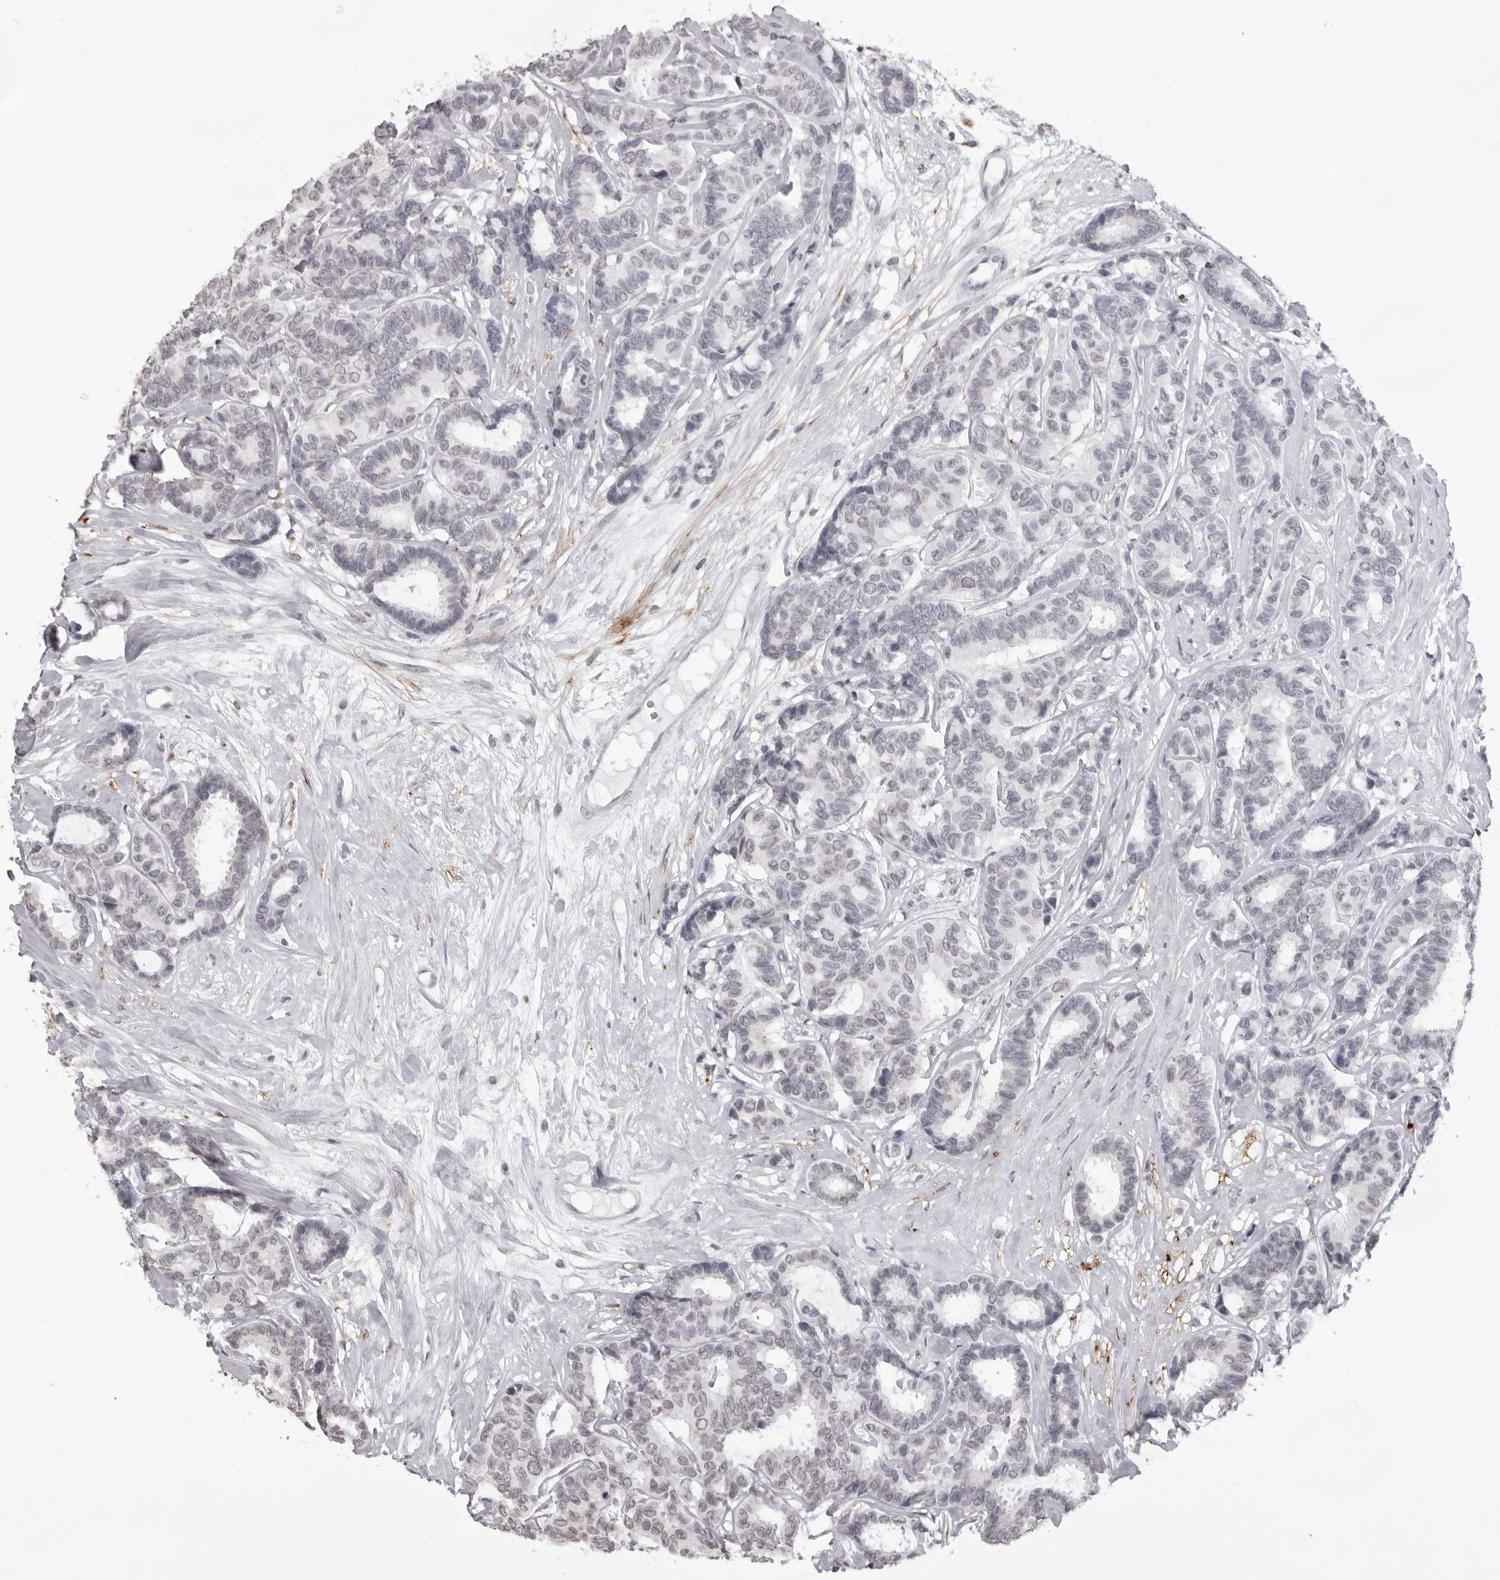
{"staining": {"intensity": "negative", "quantity": "none", "location": "none"}, "tissue": "breast cancer", "cell_type": "Tumor cells", "image_type": "cancer", "snomed": [{"axis": "morphology", "description": "Duct carcinoma"}, {"axis": "topography", "description": "Breast"}], "caption": "Micrograph shows no protein positivity in tumor cells of breast cancer tissue.", "gene": "NTM", "patient": {"sex": "female", "age": 87}}